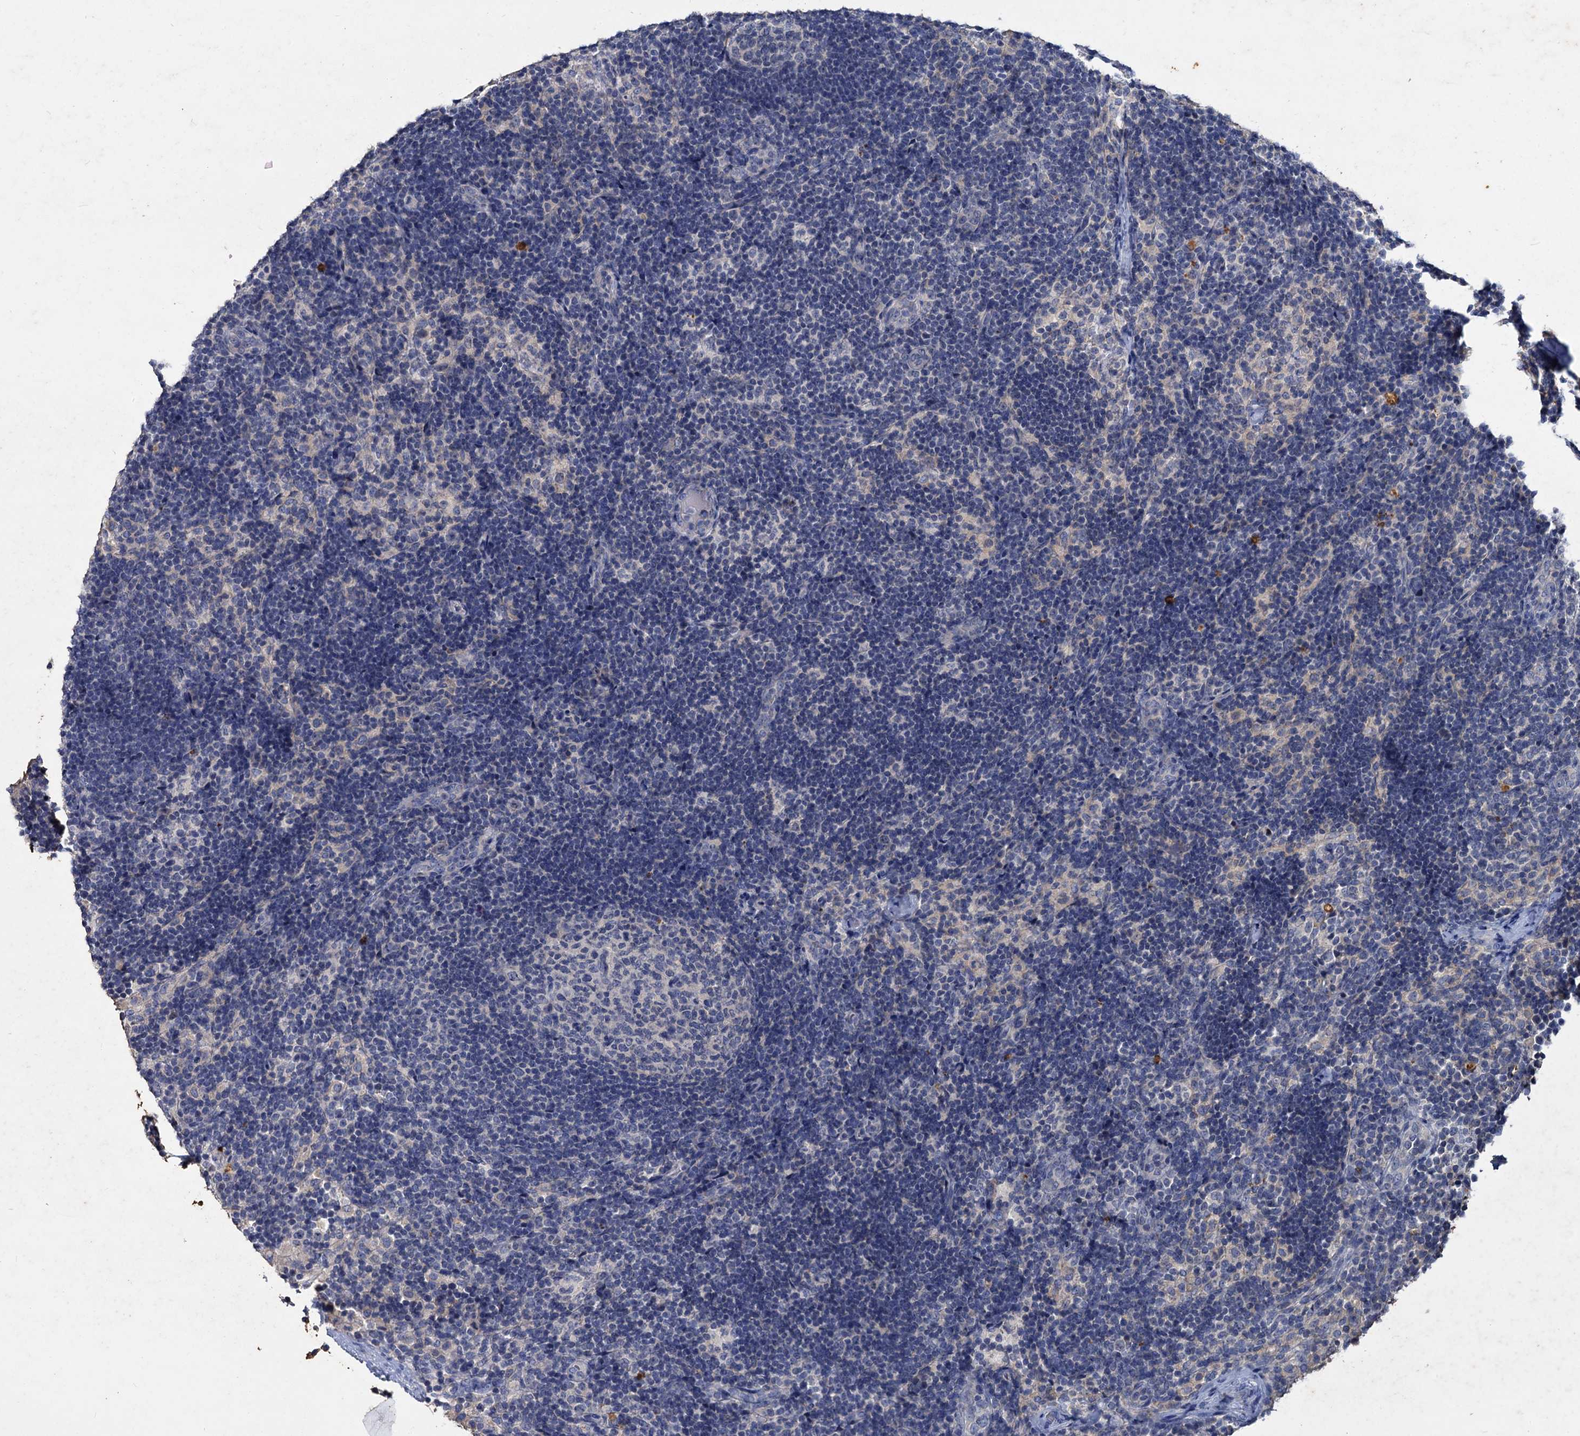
{"staining": {"intensity": "negative", "quantity": "none", "location": "none"}, "tissue": "lymph node", "cell_type": "Germinal center cells", "image_type": "normal", "snomed": [{"axis": "morphology", "description": "Normal tissue, NOS"}, {"axis": "topography", "description": "Lymph node"}], "caption": "The image reveals no staining of germinal center cells in normal lymph node.", "gene": "ATP9A", "patient": {"sex": "female", "age": 22}}